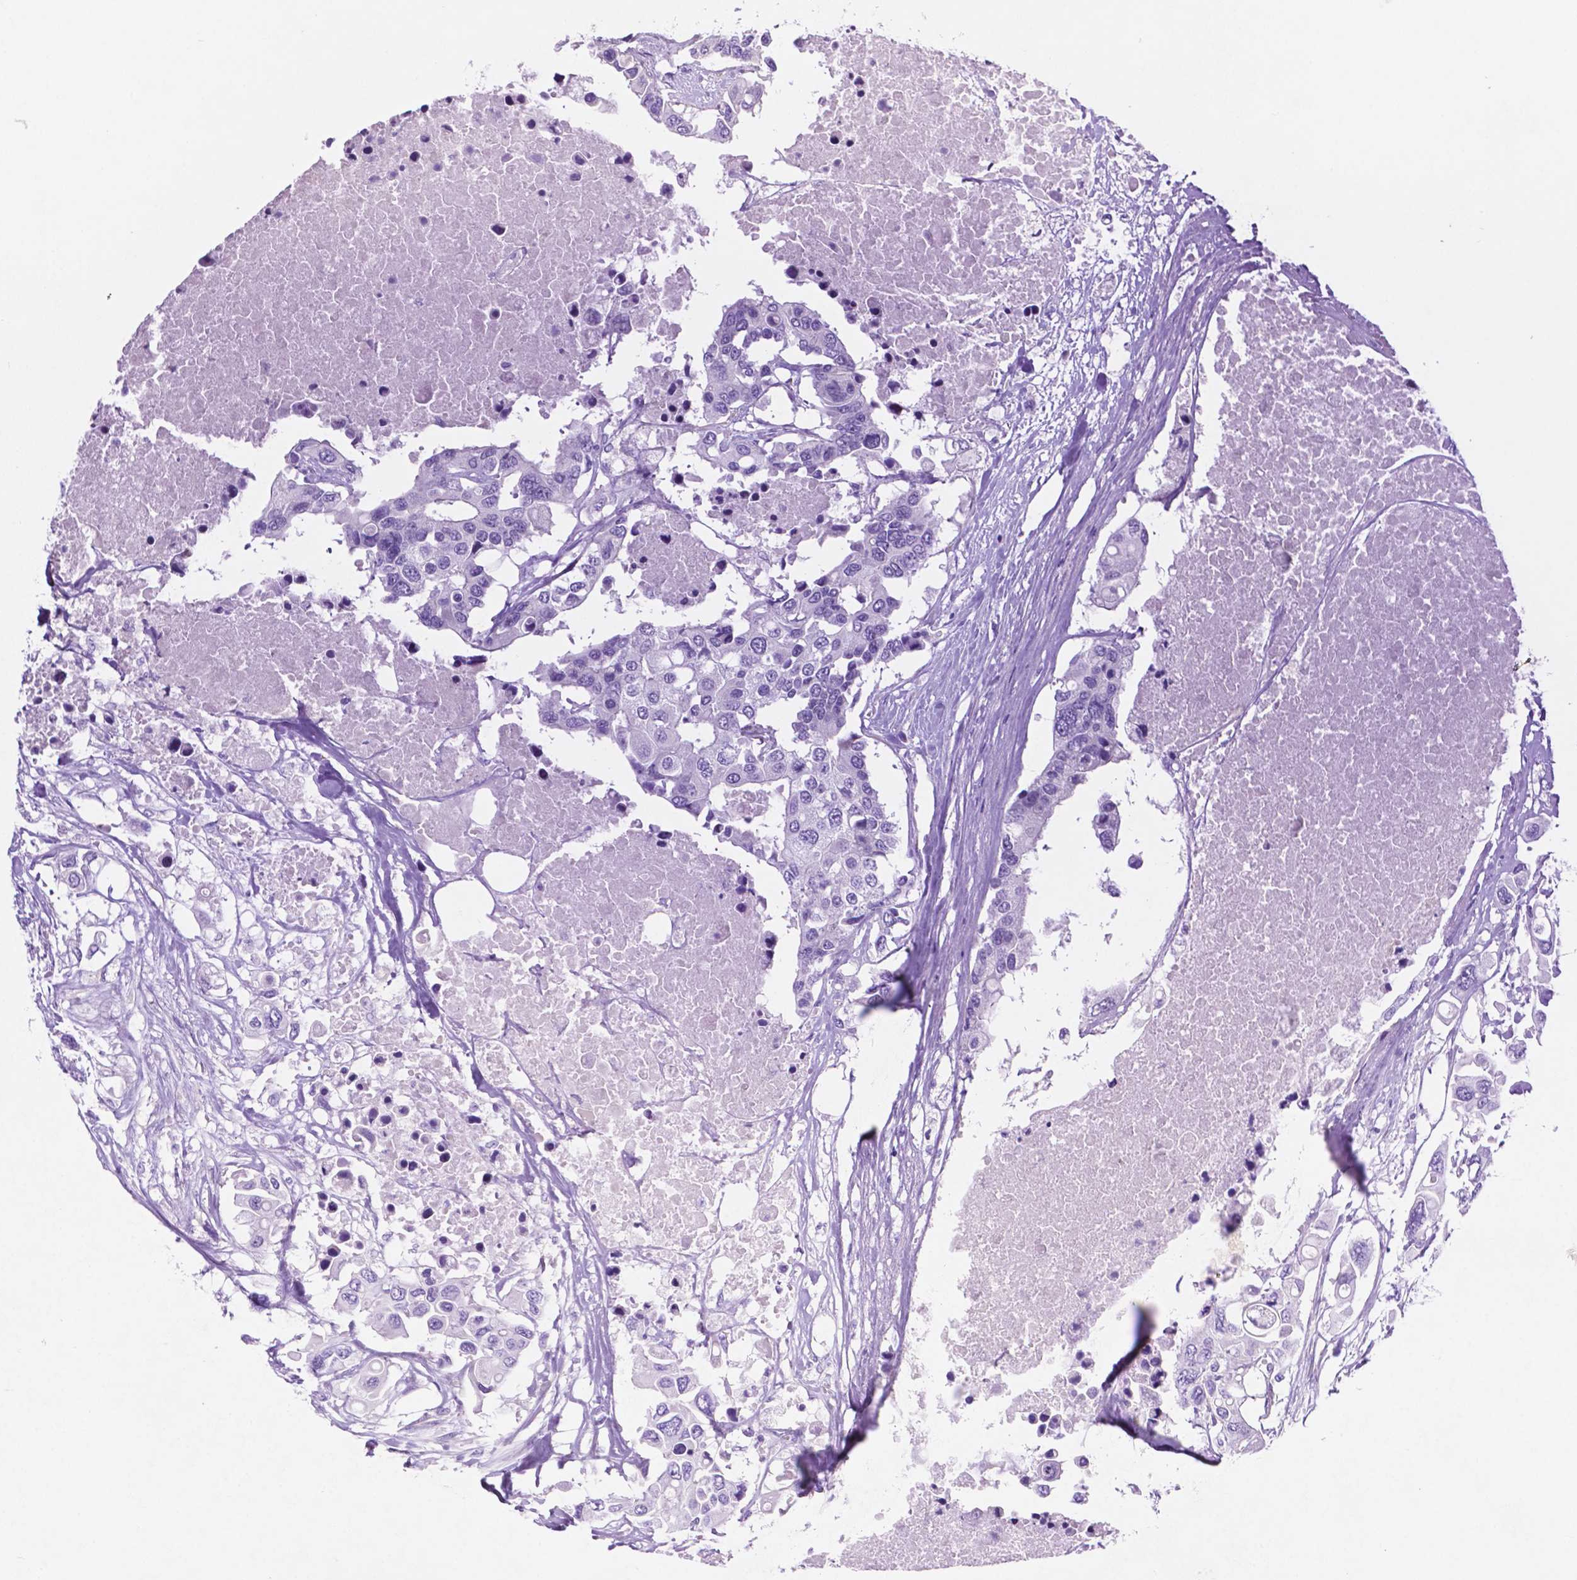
{"staining": {"intensity": "negative", "quantity": "none", "location": "none"}, "tissue": "colorectal cancer", "cell_type": "Tumor cells", "image_type": "cancer", "snomed": [{"axis": "morphology", "description": "Adenocarcinoma, NOS"}, {"axis": "topography", "description": "Colon"}], "caption": "Tumor cells show no significant protein positivity in colorectal cancer (adenocarcinoma).", "gene": "ASPG", "patient": {"sex": "male", "age": 77}}